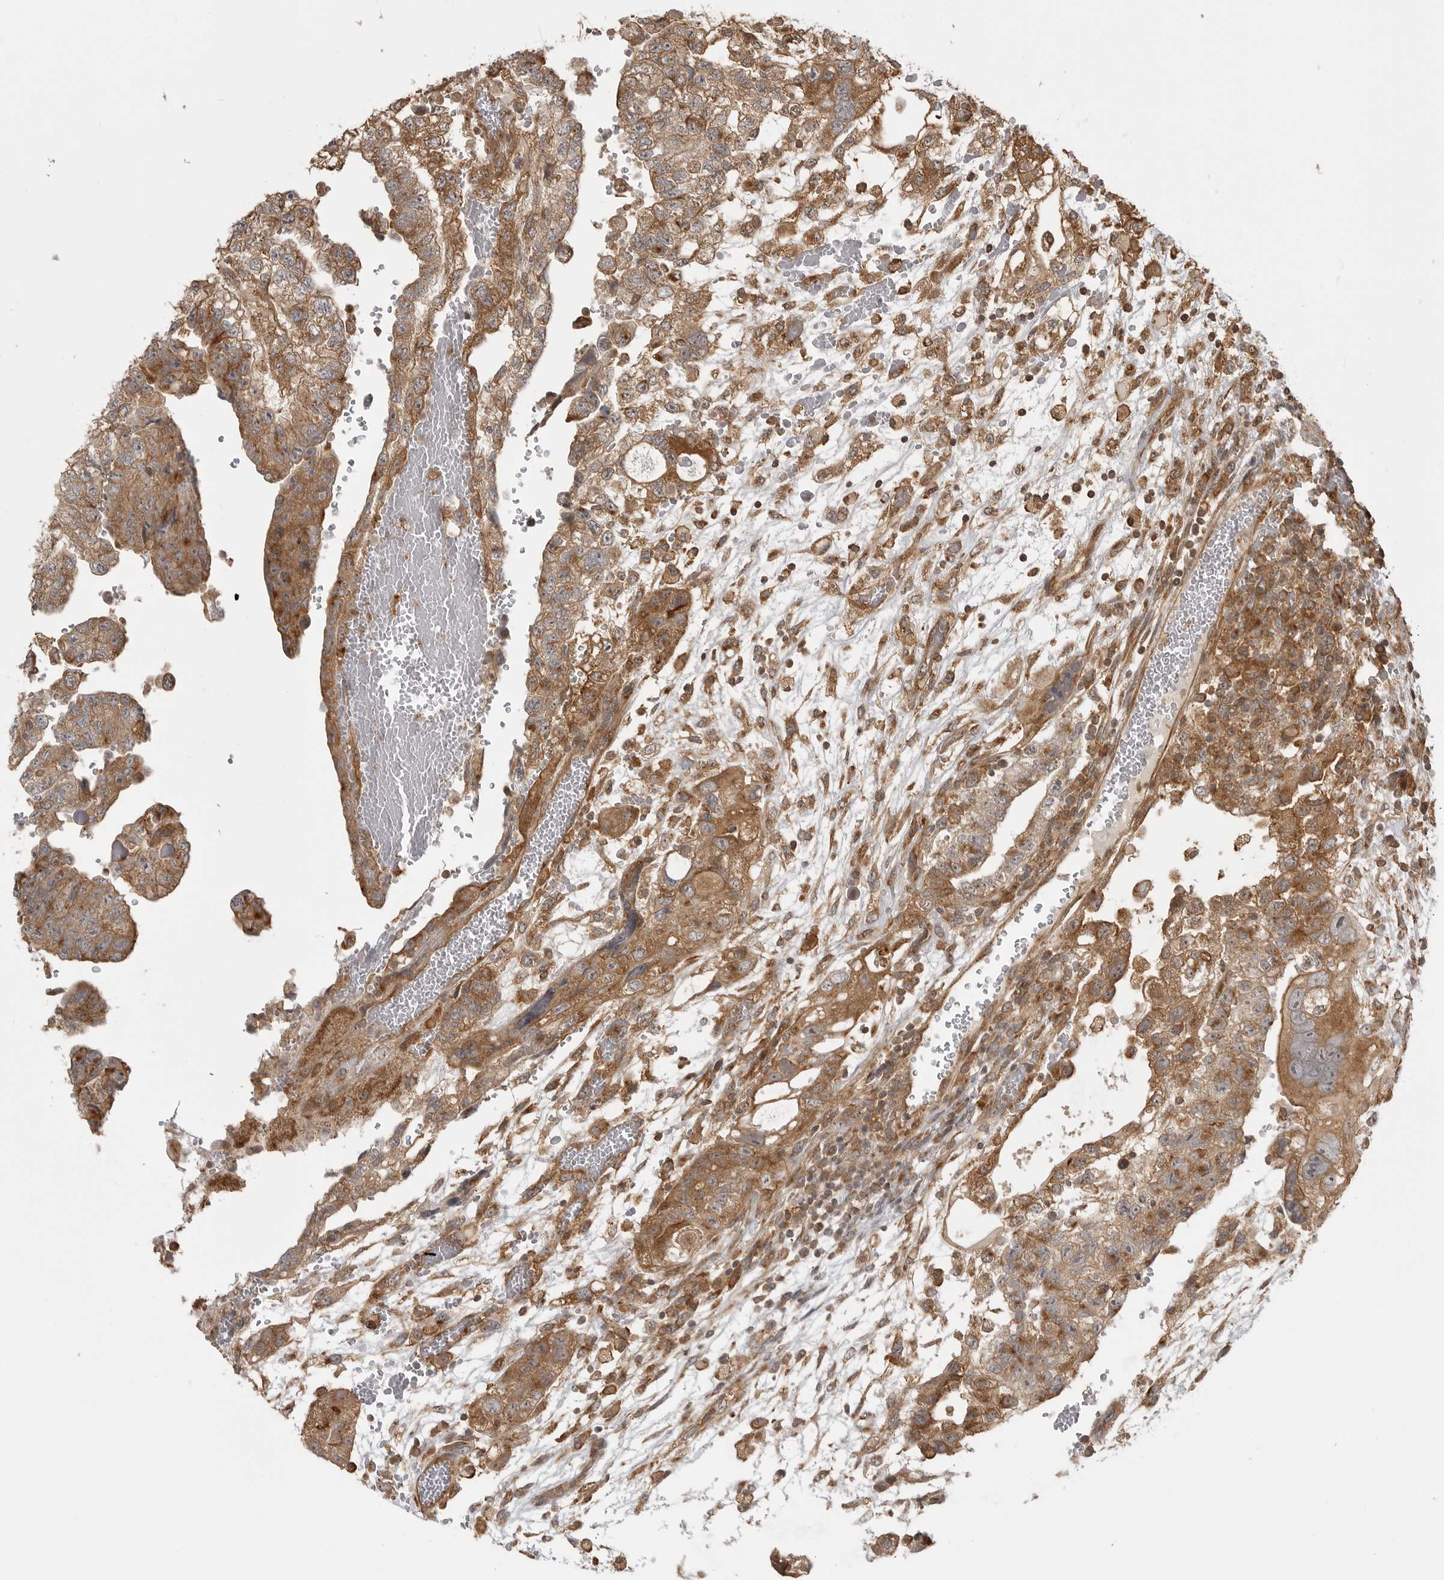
{"staining": {"intensity": "moderate", "quantity": ">75%", "location": "cytoplasmic/membranous"}, "tissue": "testis cancer", "cell_type": "Tumor cells", "image_type": "cancer", "snomed": [{"axis": "morphology", "description": "Carcinoma, Embryonal, NOS"}, {"axis": "topography", "description": "Testis"}], "caption": "IHC (DAB (3,3'-diaminobenzidine)) staining of human testis cancer (embryonal carcinoma) demonstrates moderate cytoplasmic/membranous protein expression in about >75% of tumor cells.", "gene": "FAT3", "patient": {"sex": "male", "age": 36}}